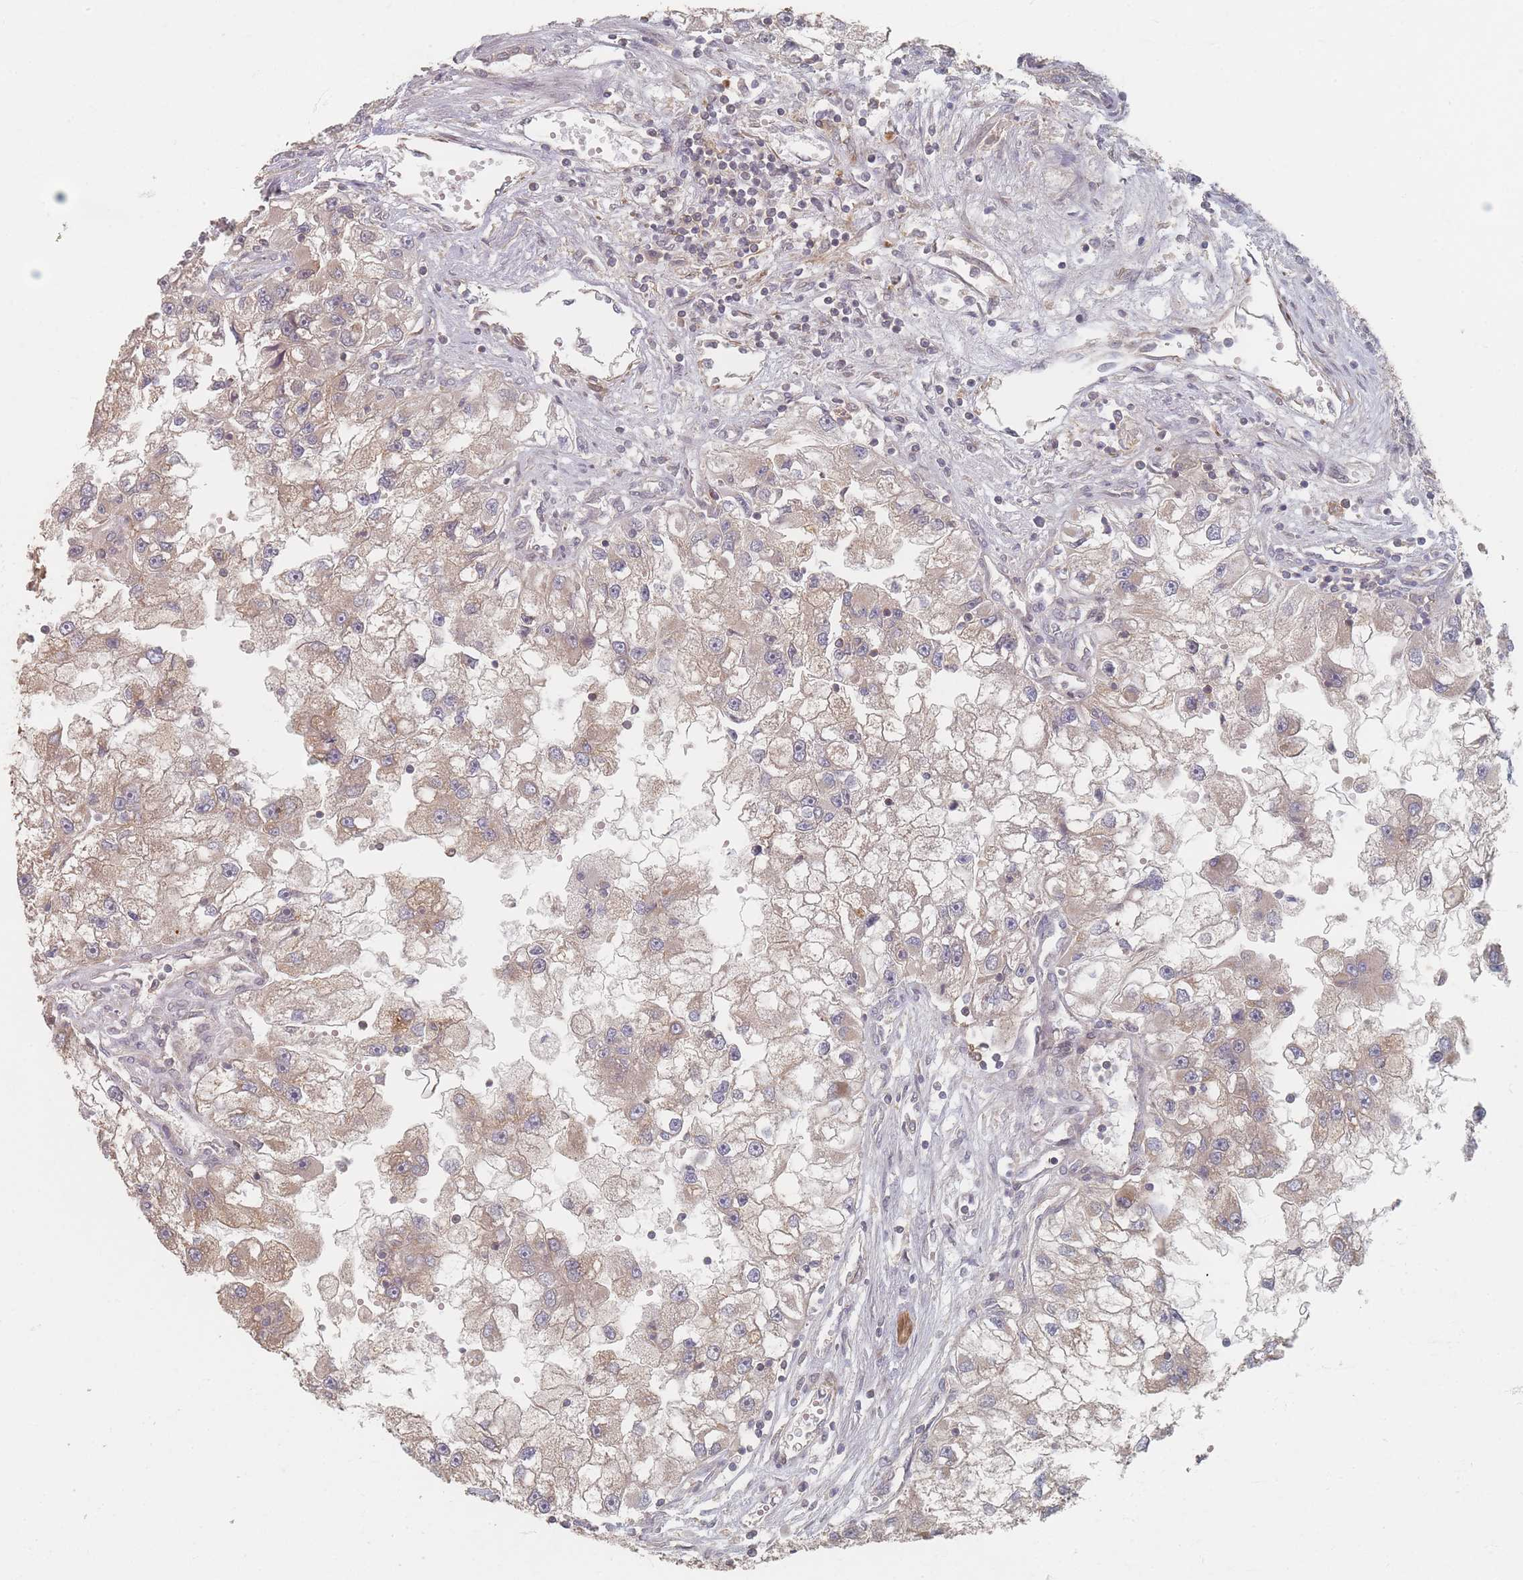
{"staining": {"intensity": "weak", "quantity": "25%-75%", "location": "cytoplasmic/membranous"}, "tissue": "renal cancer", "cell_type": "Tumor cells", "image_type": "cancer", "snomed": [{"axis": "morphology", "description": "Adenocarcinoma, NOS"}, {"axis": "topography", "description": "Kidney"}], "caption": "About 25%-75% of tumor cells in human renal cancer (adenocarcinoma) reveal weak cytoplasmic/membranous protein positivity as visualized by brown immunohistochemical staining.", "gene": "GLE1", "patient": {"sex": "male", "age": 63}}